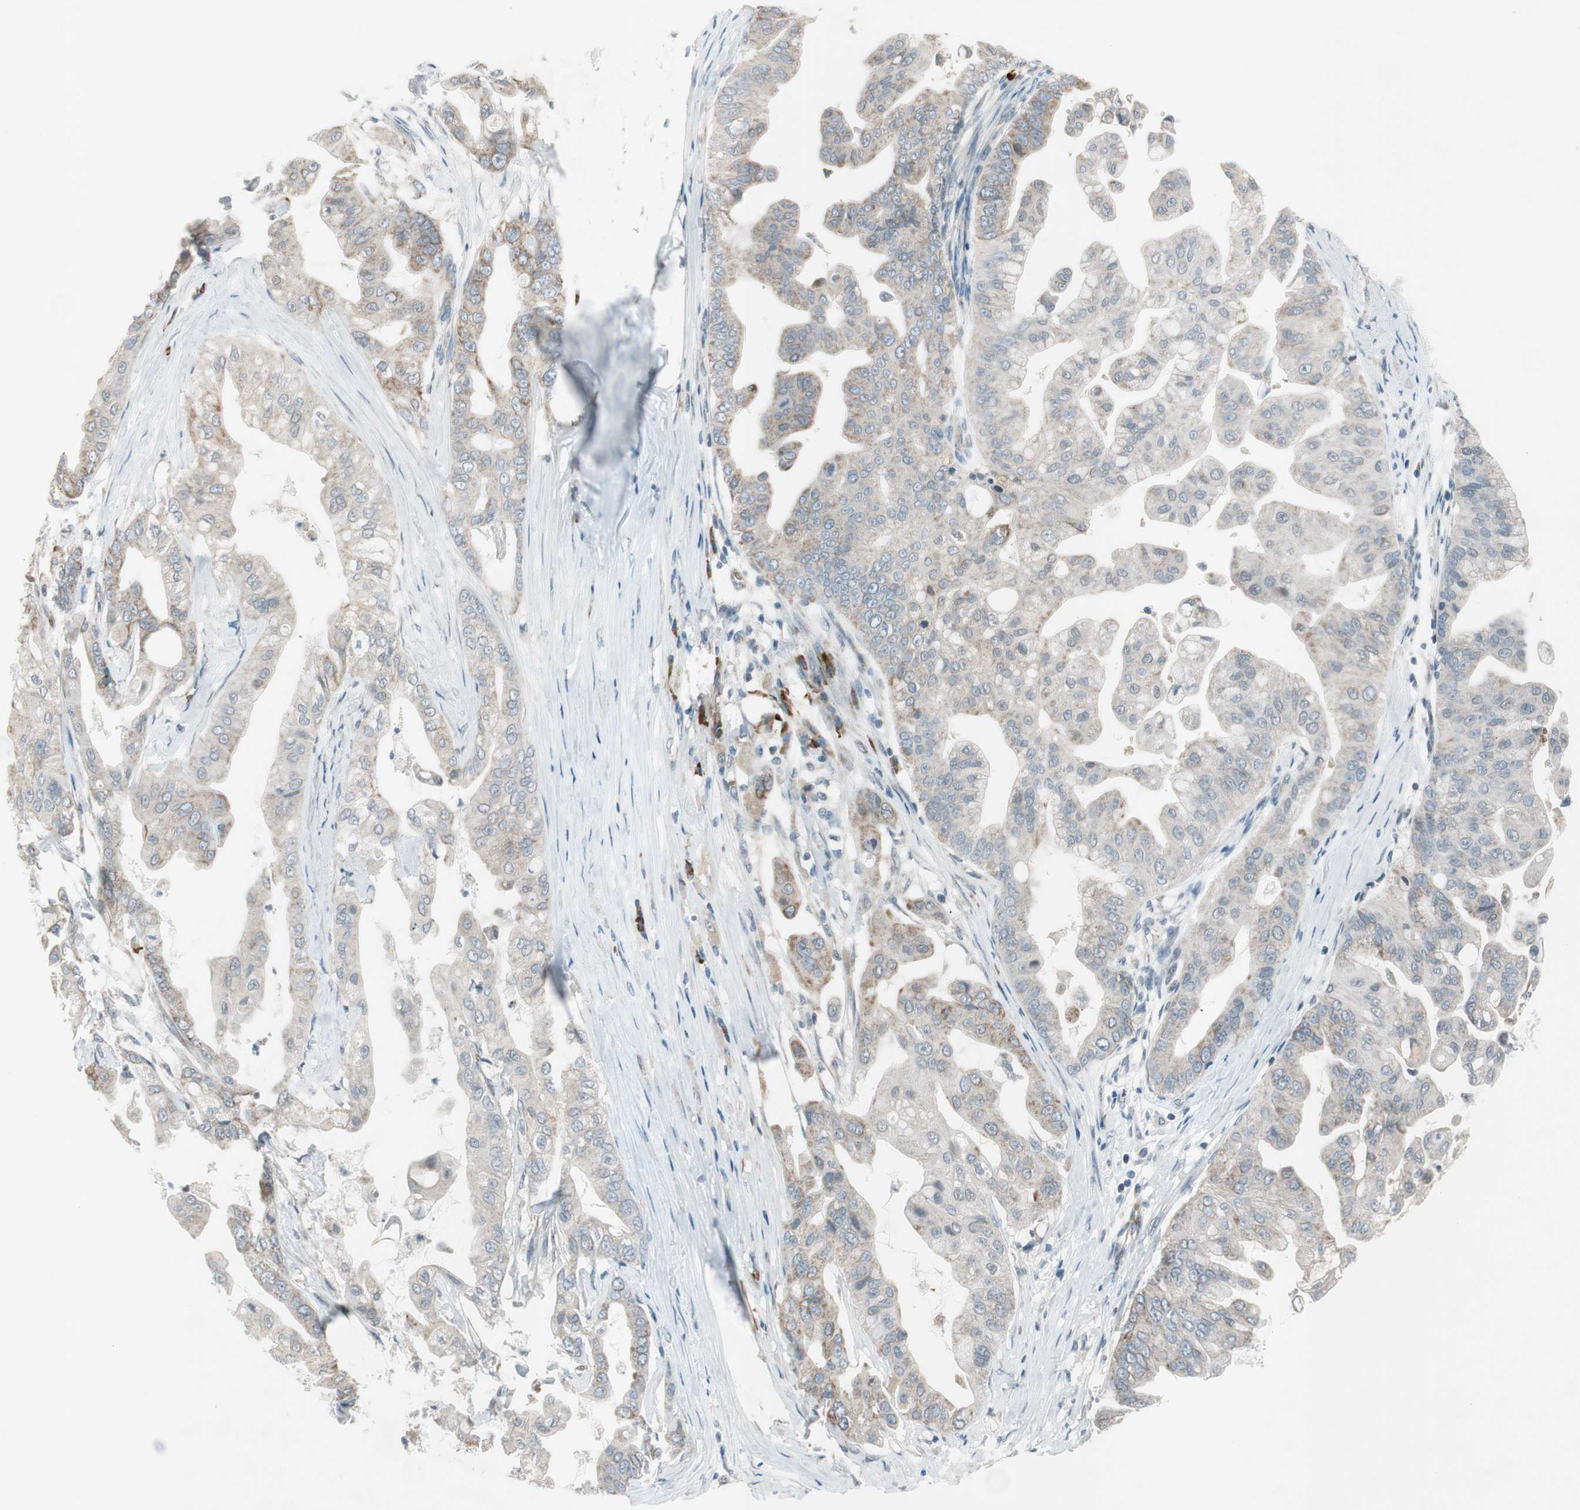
{"staining": {"intensity": "moderate", "quantity": "<25%", "location": "cytoplasmic/membranous"}, "tissue": "pancreatic cancer", "cell_type": "Tumor cells", "image_type": "cancer", "snomed": [{"axis": "morphology", "description": "Adenocarcinoma, NOS"}, {"axis": "topography", "description": "Pancreas"}], "caption": "Pancreatic adenocarcinoma tissue shows moderate cytoplasmic/membranous staining in approximately <25% of tumor cells, visualized by immunohistochemistry. (DAB (3,3'-diaminobenzidine) IHC, brown staining for protein, blue staining for nuclei).", "gene": "GYPC", "patient": {"sex": "female", "age": 75}}